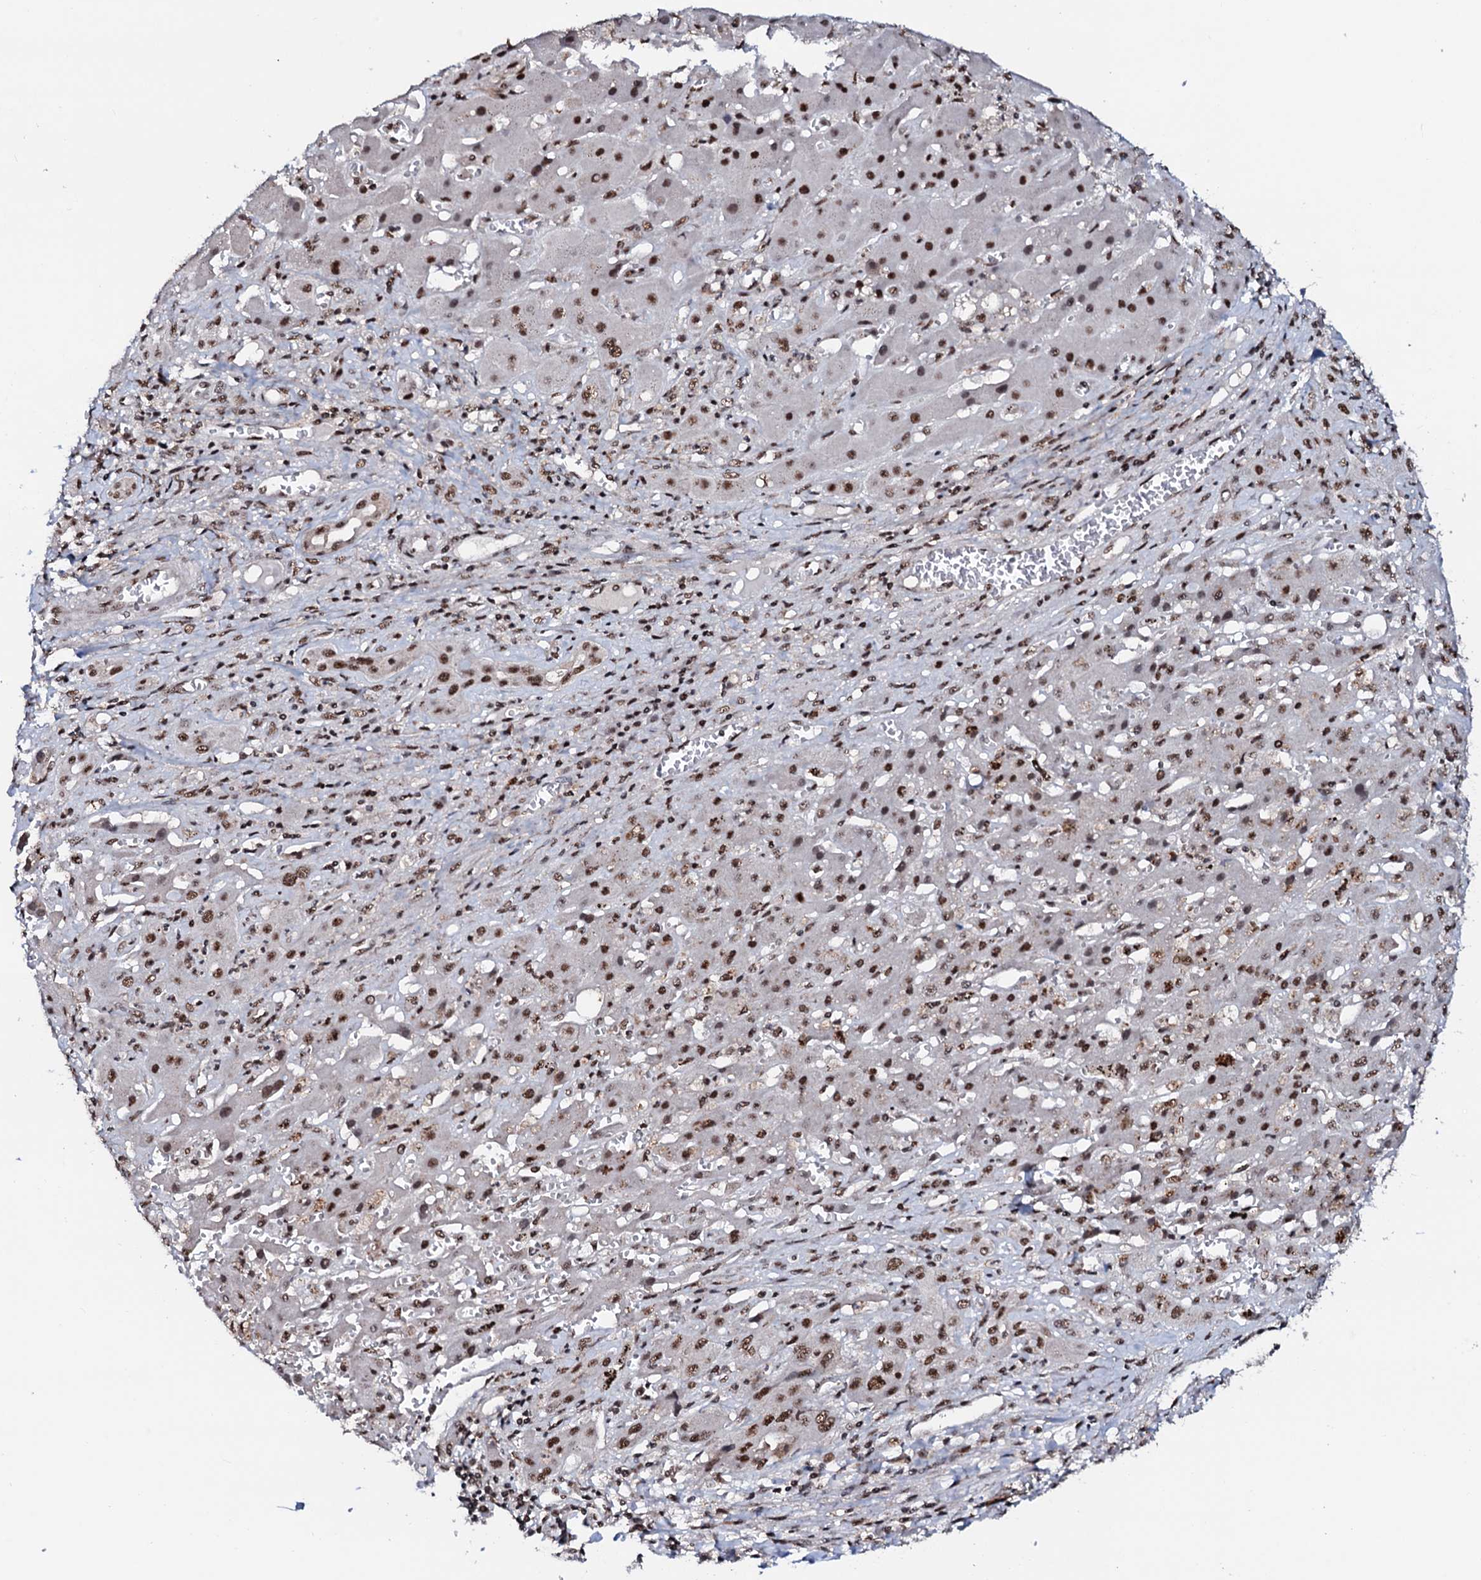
{"staining": {"intensity": "strong", "quantity": "25%-75%", "location": "nuclear"}, "tissue": "liver cancer", "cell_type": "Tumor cells", "image_type": "cancer", "snomed": [{"axis": "morphology", "description": "Cholangiocarcinoma"}, {"axis": "topography", "description": "Liver"}], "caption": "Immunohistochemistry (IHC) image of human liver cancer (cholangiocarcinoma) stained for a protein (brown), which exhibits high levels of strong nuclear expression in approximately 25%-75% of tumor cells.", "gene": "PRPF18", "patient": {"sex": "male", "age": 67}}